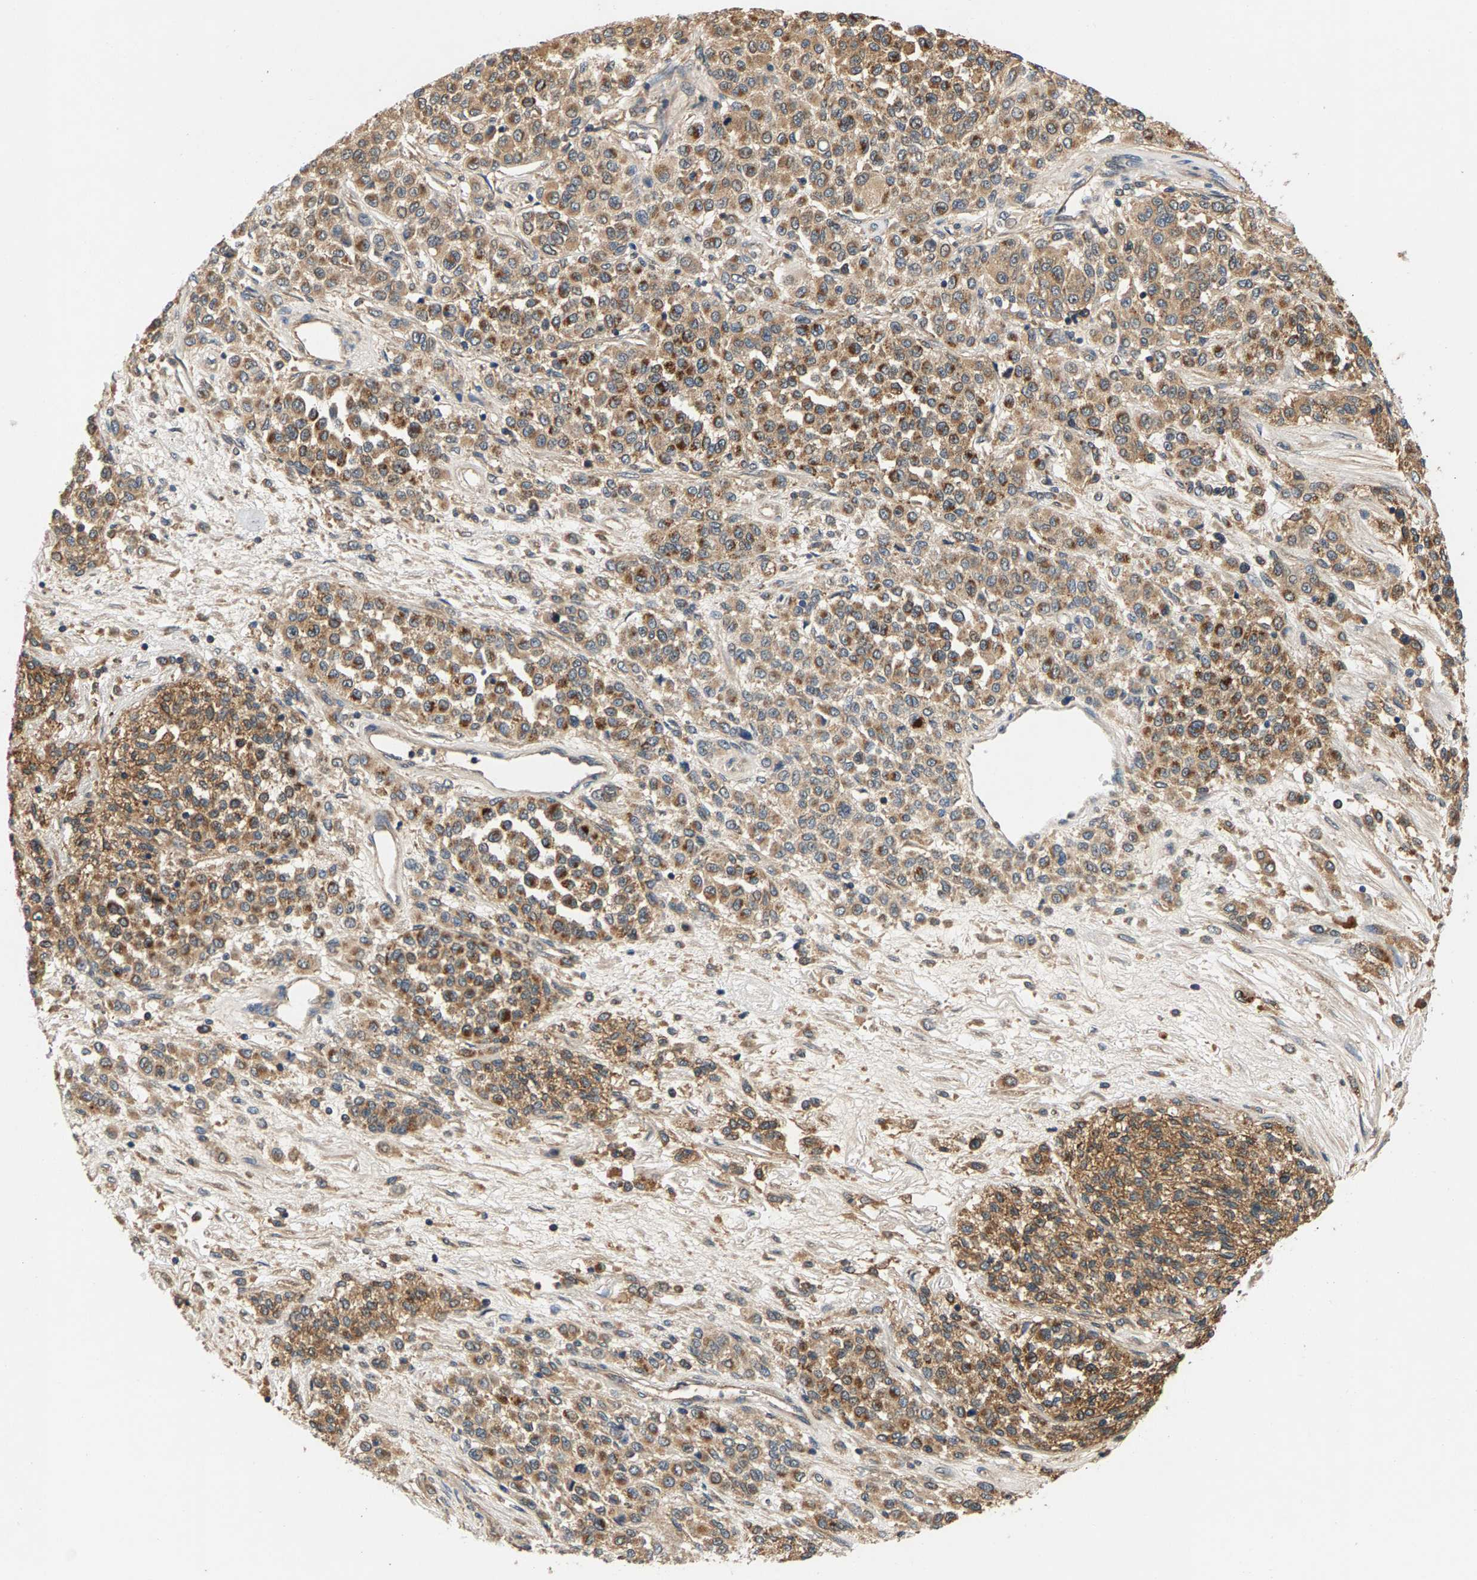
{"staining": {"intensity": "moderate", "quantity": ">75%", "location": "cytoplasmic/membranous"}, "tissue": "melanoma", "cell_type": "Tumor cells", "image_type": "cancer", "snomed": [{"axis": "morphology", "description": "Malignant melanoma, Metastatic site"}, {"axis": "topography", "description": "Pancreas"}], "caption": "Tumor cells demonstrate medium levels of moderate cytoplasmic/membranous expression in approximately >75% of cells in human melanoma.", "gene": "FAM78A", "patient": {"sex": "female", "age": 30}}